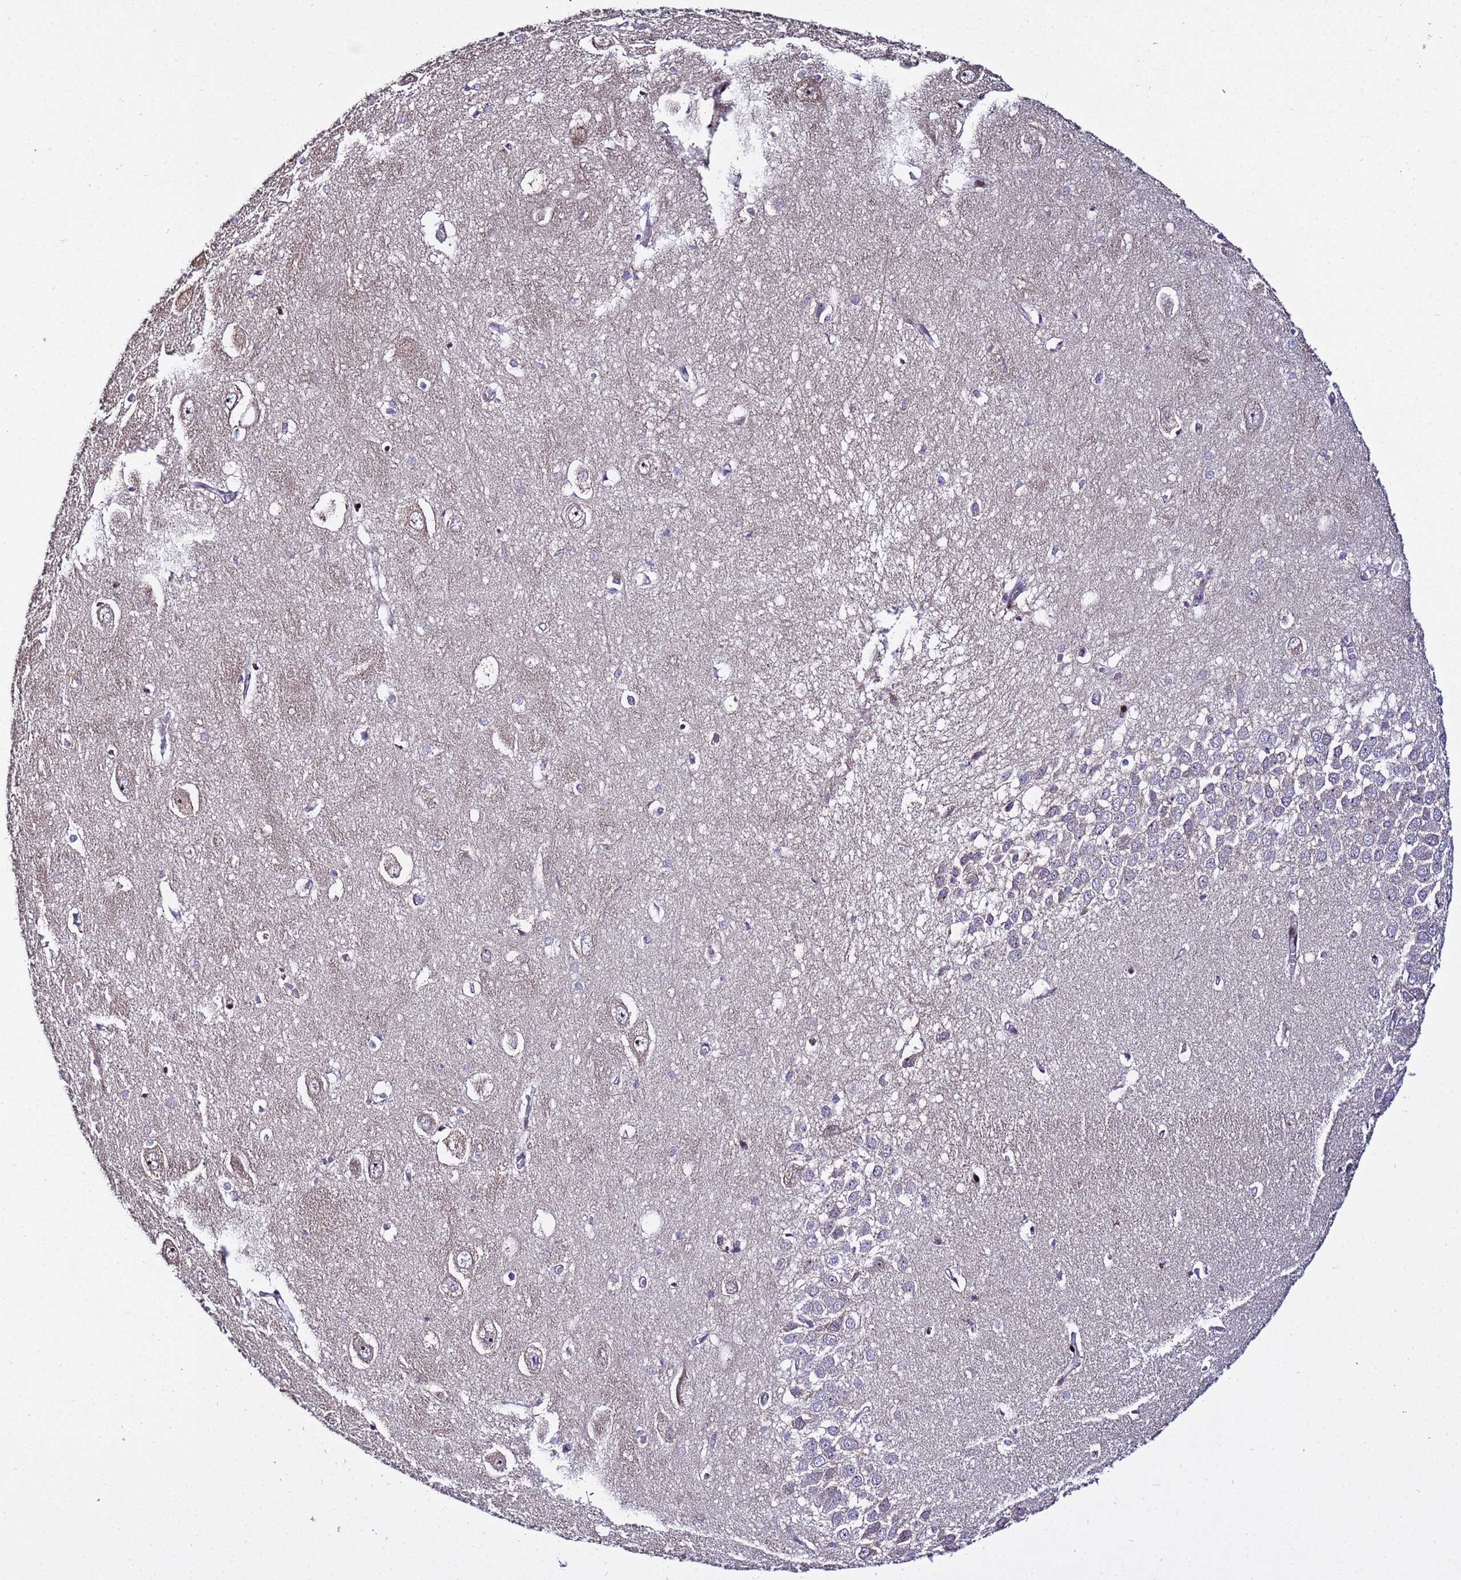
{"staining": {"intensity": "negative", "quantity": "none", "location": "none"}, "tissue": "hippocampus", "cell_type": "Glial cells", "image_type": "normal", "snomed": [{"axis": "morphology", "description": "Normal tissue, NOS"}, {"axis": "topography", "description": "Hippocampus"}], "caption": "High magnification brightfield microscopy of benign hippocampus stained with DAB (3,3'-diaminobenzidine) (brown) and counterstained with hematoxylin (blue): glial cells show no significant expression. The staining was performed using DAB to visualize the protein expression in brown, while the nuclei were stained in blue with hematoxylin (Magnification: 20x).", "gene": "WNK4", "patient": {"sex": "female", "age": 64}}